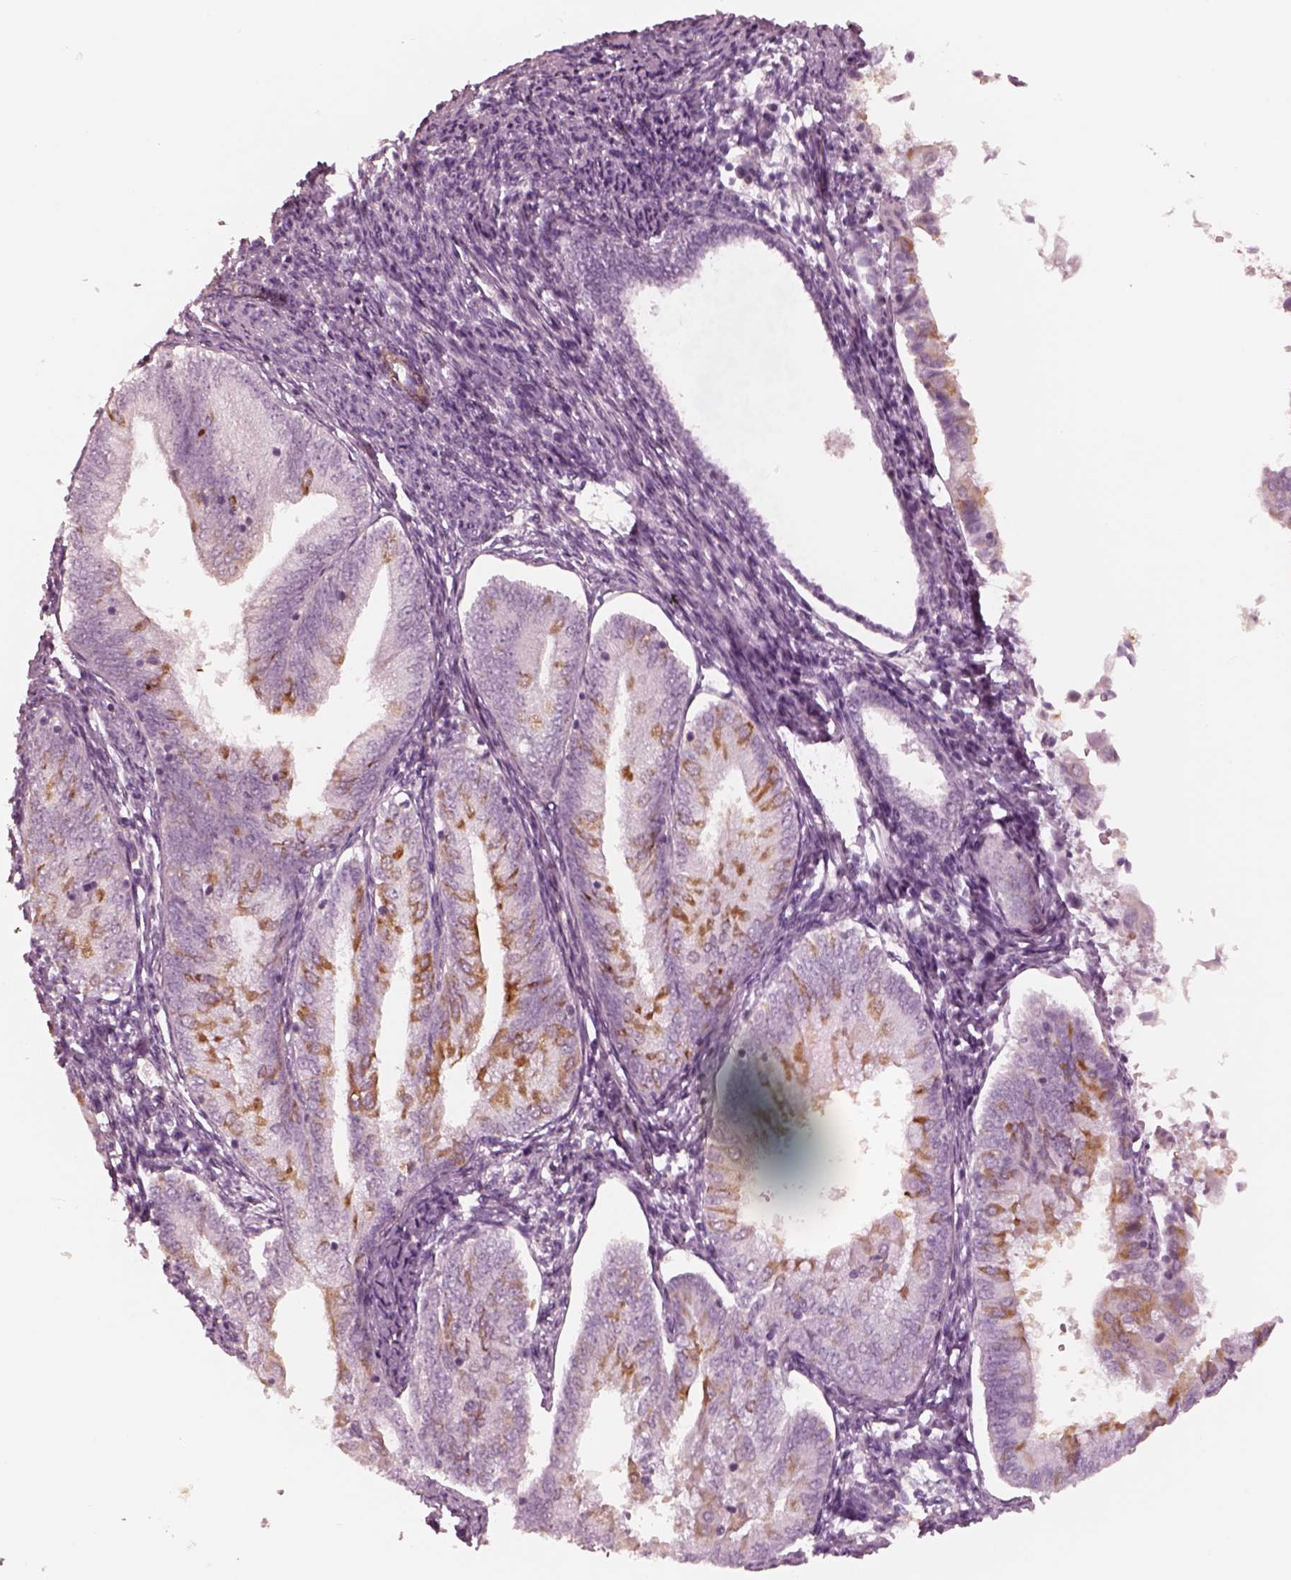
{"staining": {"intensity": "negative", "quantity": "none", "location": "none"}, "tissue": "endometrial cancer", "cell_type": "Tumor cells", "image_type": "cancer", "snomed": [{"axis": "morphology", "description": "Adenocarcinoma, NOS"}, {"axis": "topography", "description": "Endometrium"}], "caption": "Immunohistochemistry (IHC) of human endometrial cancer (adenocarcinoma) displays no positivity in tumor cells.", "gene": "DNAAF9", "patient": {"sex": "female", "age": 55}}